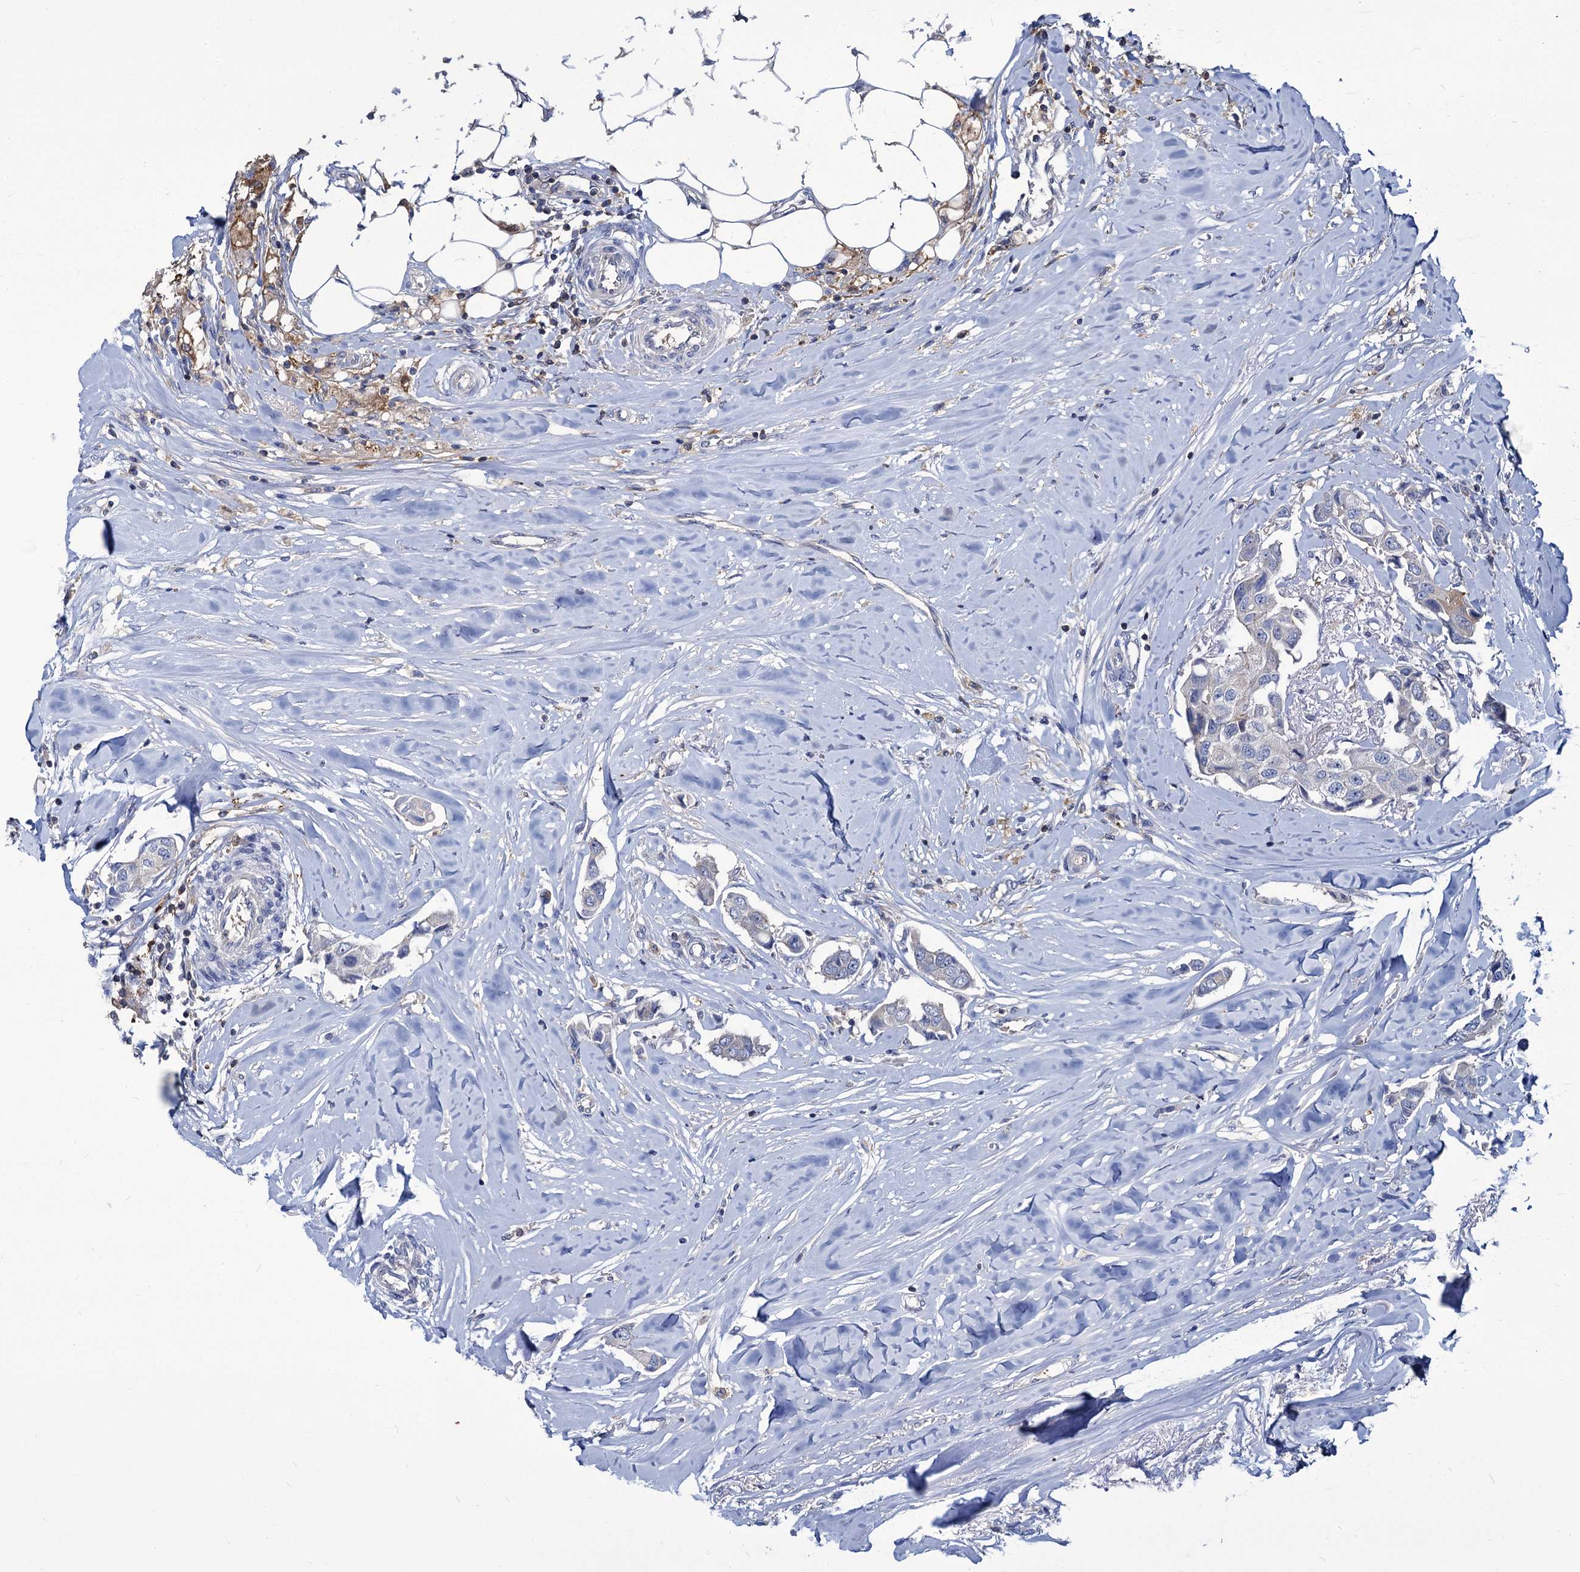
{"staining": {"intensity": "negative", "quantity": "none", "location": "none"}, "tissue": "breast cancer", "cell_type": "Tumor cells", "image_type": "cancer", "snomed": [{"axis": "morphology", "description": "Duct carcinoma"}, {"axis": "topography", "description": "Breast"}], "caption": "Breast invasive ductal carcinoma was stained to show a protein in brown. There is no significant positivity in tumor cells.", "gene": "GCLC", "patient": {"sex": "female", "age": 80}}